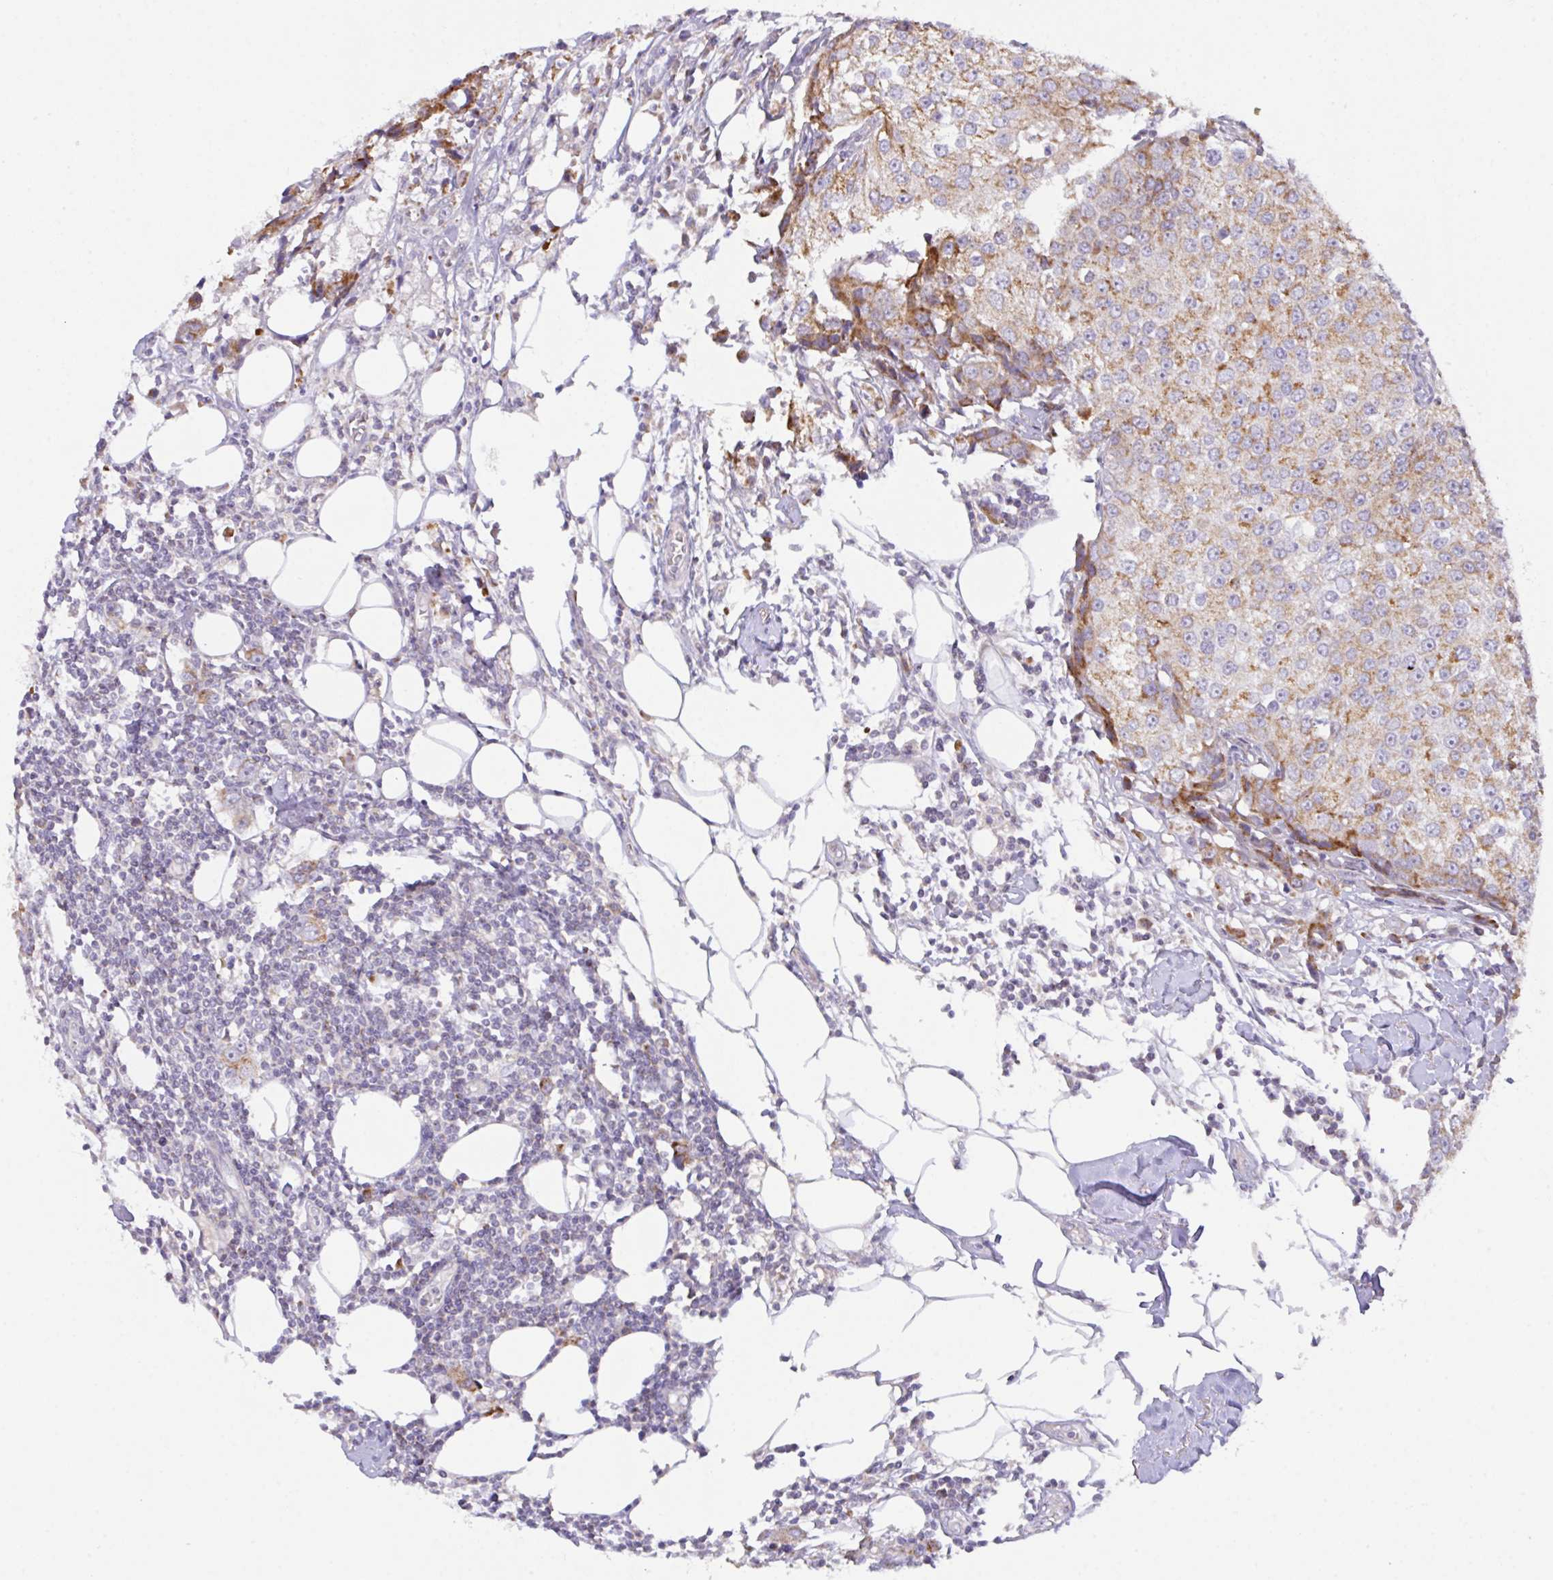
{"staining": {"intensity": "moderate", "quantity": "25%-75%", "location": "cytoplasmic/membranous"}, "tissue": "breast cancer", "cell_type": "Tumor cells", "image_type": "cancer", "snomed": [{"axis": "morphology", "description": "Duct carcinoma"}, {"axis": "topography", "description": "Breast"}], "caption": "Brown immunohistochemical staining in breast cancer shows moderate cytoplasmic/membranous positivity in about 25%-75% of tumor cells.", "gene": "CHDH", "patient": {"sex": "female", "age": 80}}